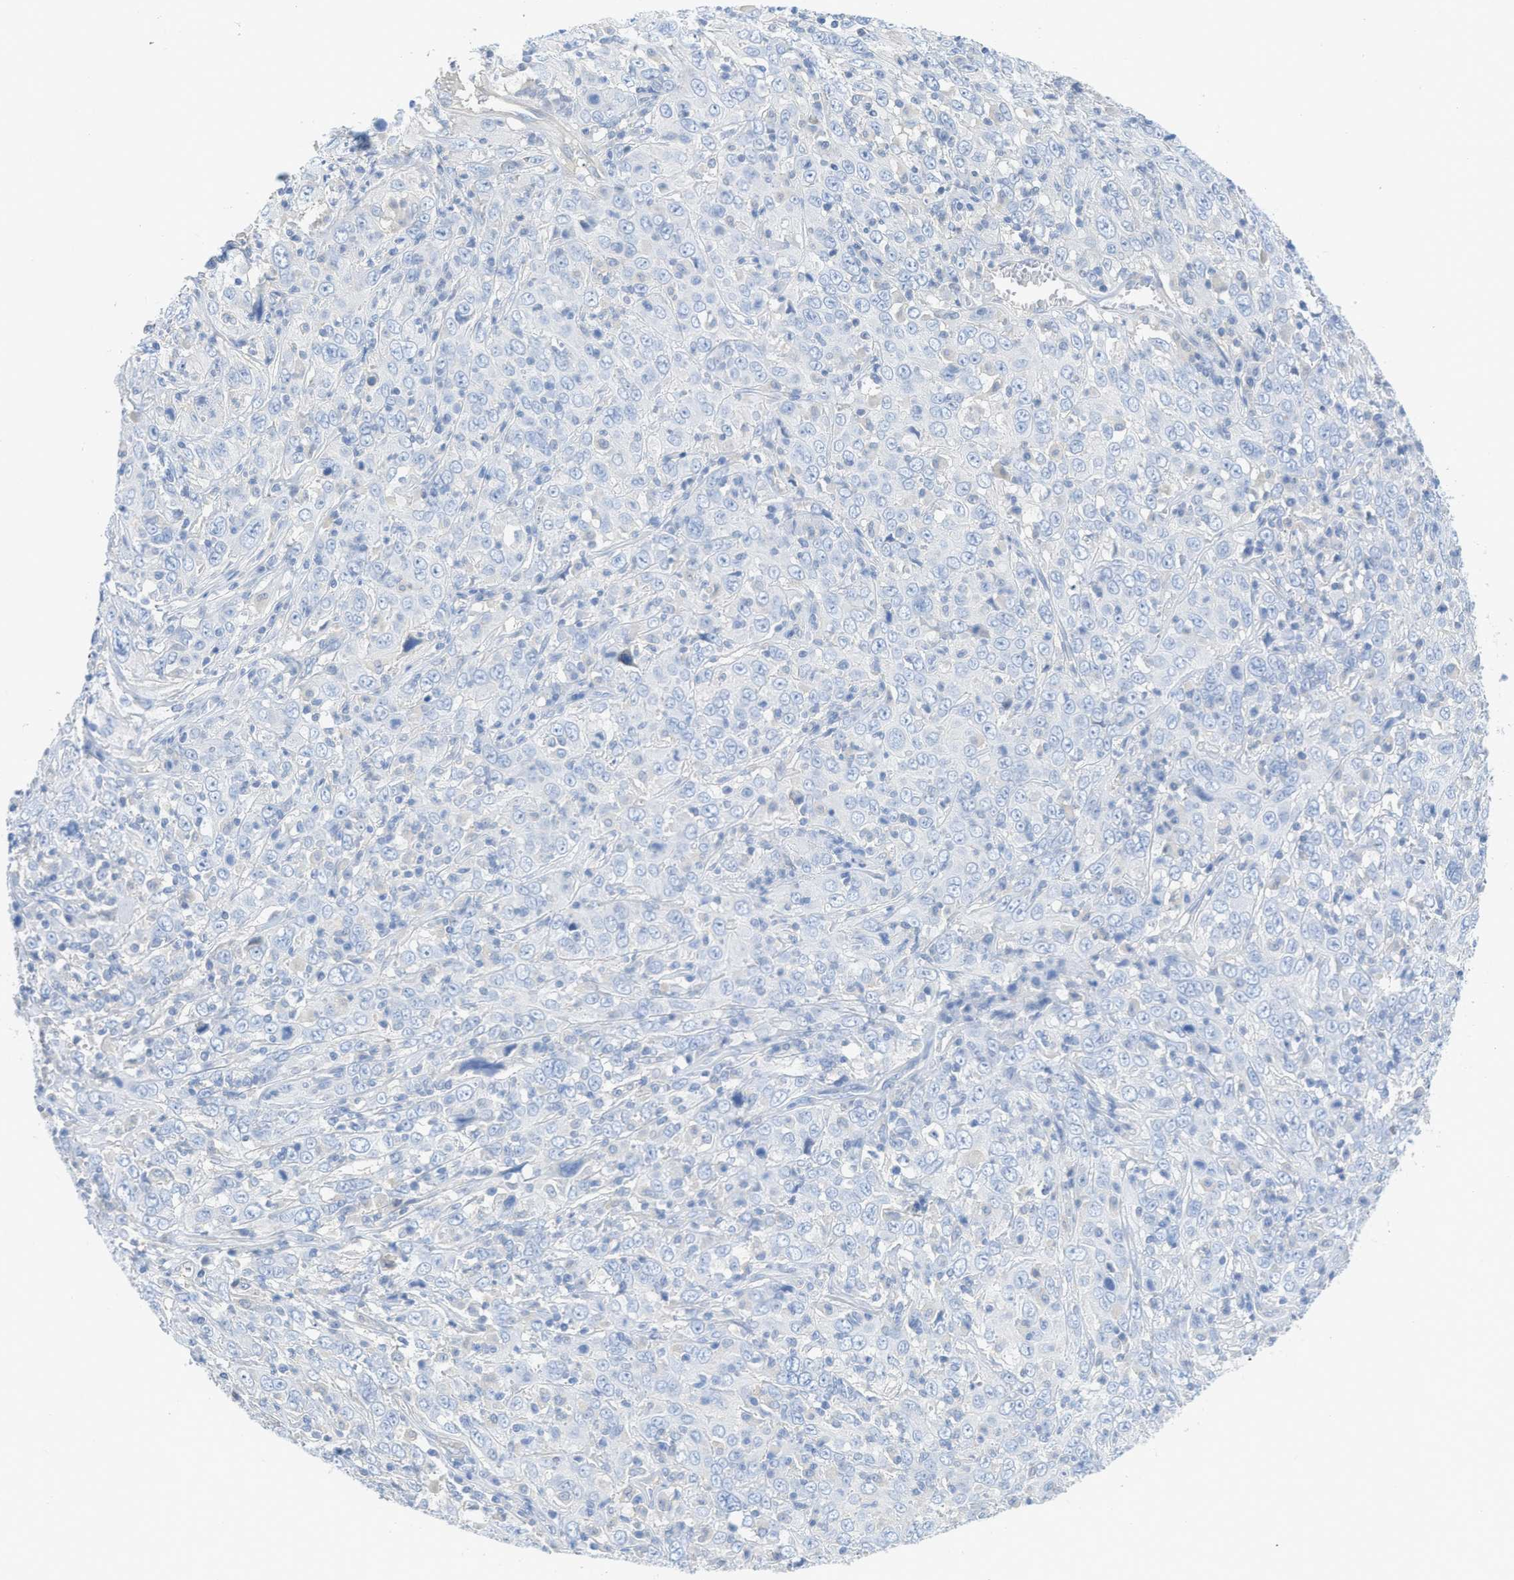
{"staining": {"intensity": "negative", "quantity": "none", "location": "none"}, "tissue": "cervical cancer", "cell_type": "Tumor cells", "image_type": "cancer", "snomed": [{"axis": "morphology", "description": "Squamous cell carcinoma, NOS"}, {"axis": "topography", "description": "Cervix"}], "caption": "A histopathology image of human cervical cancer is negative for staining in tumor cells.", "gene": "MYL3", "patient": {"sex": "female", "age": 46}}